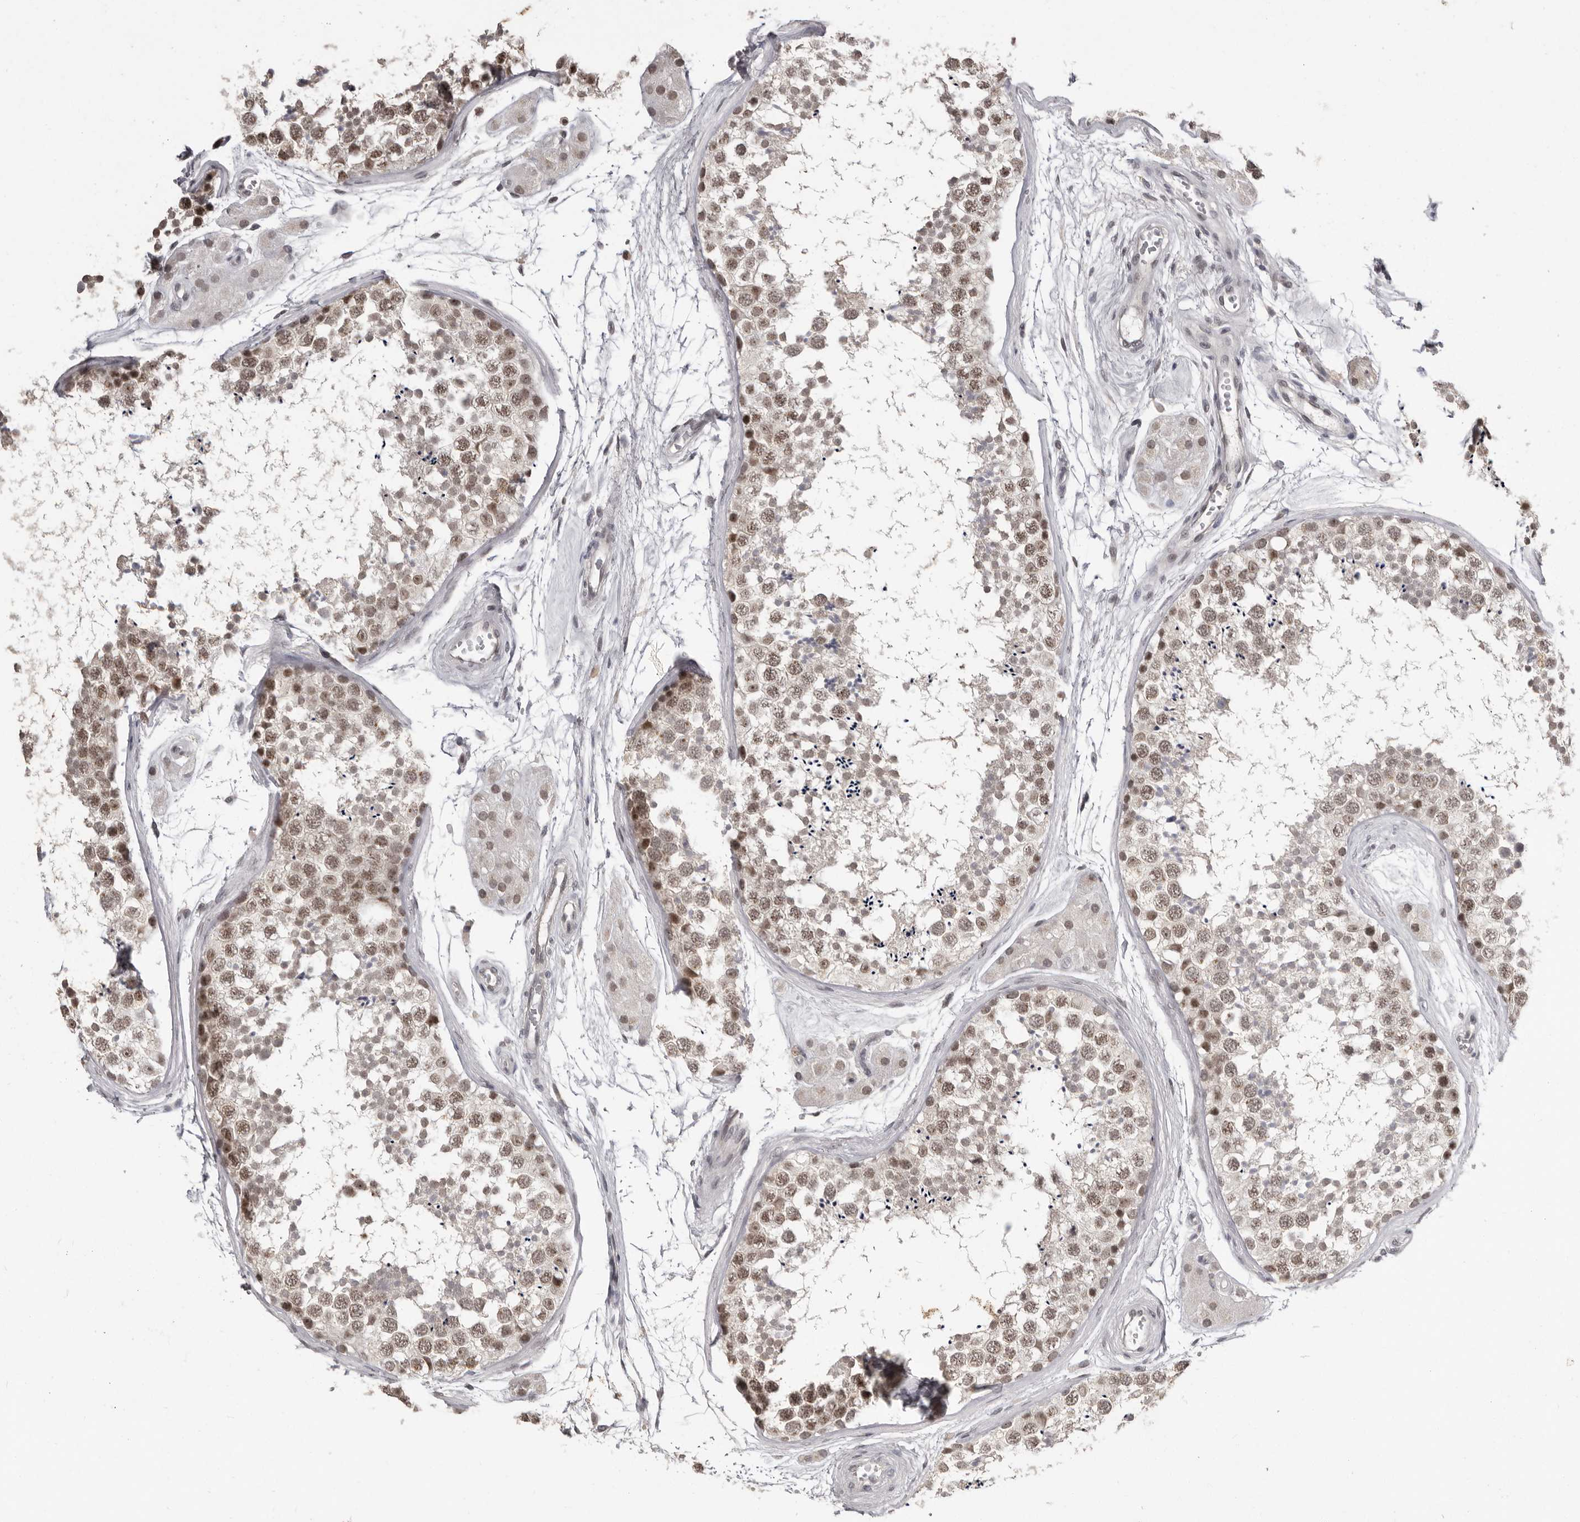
{"staining": {"intensity": "moderate", "quantity": ">75%", "location": "nuclear"}, "tissue": "testis", "cell_type": "Cells in seminiferous ducts", "image_type": "normal", "snomed": [{"axis": "morphology", "description": "Normal tissue, NOS"}, {"axis": "topography", "description": "Testis"}], "caption": "Protein expression analysis of normal testis reveals moderate nuclear staining in about >75% of cells in seminiferous ducts.", "gene": "SRCAP", "patient": {"sex": "male", "age": 56}}